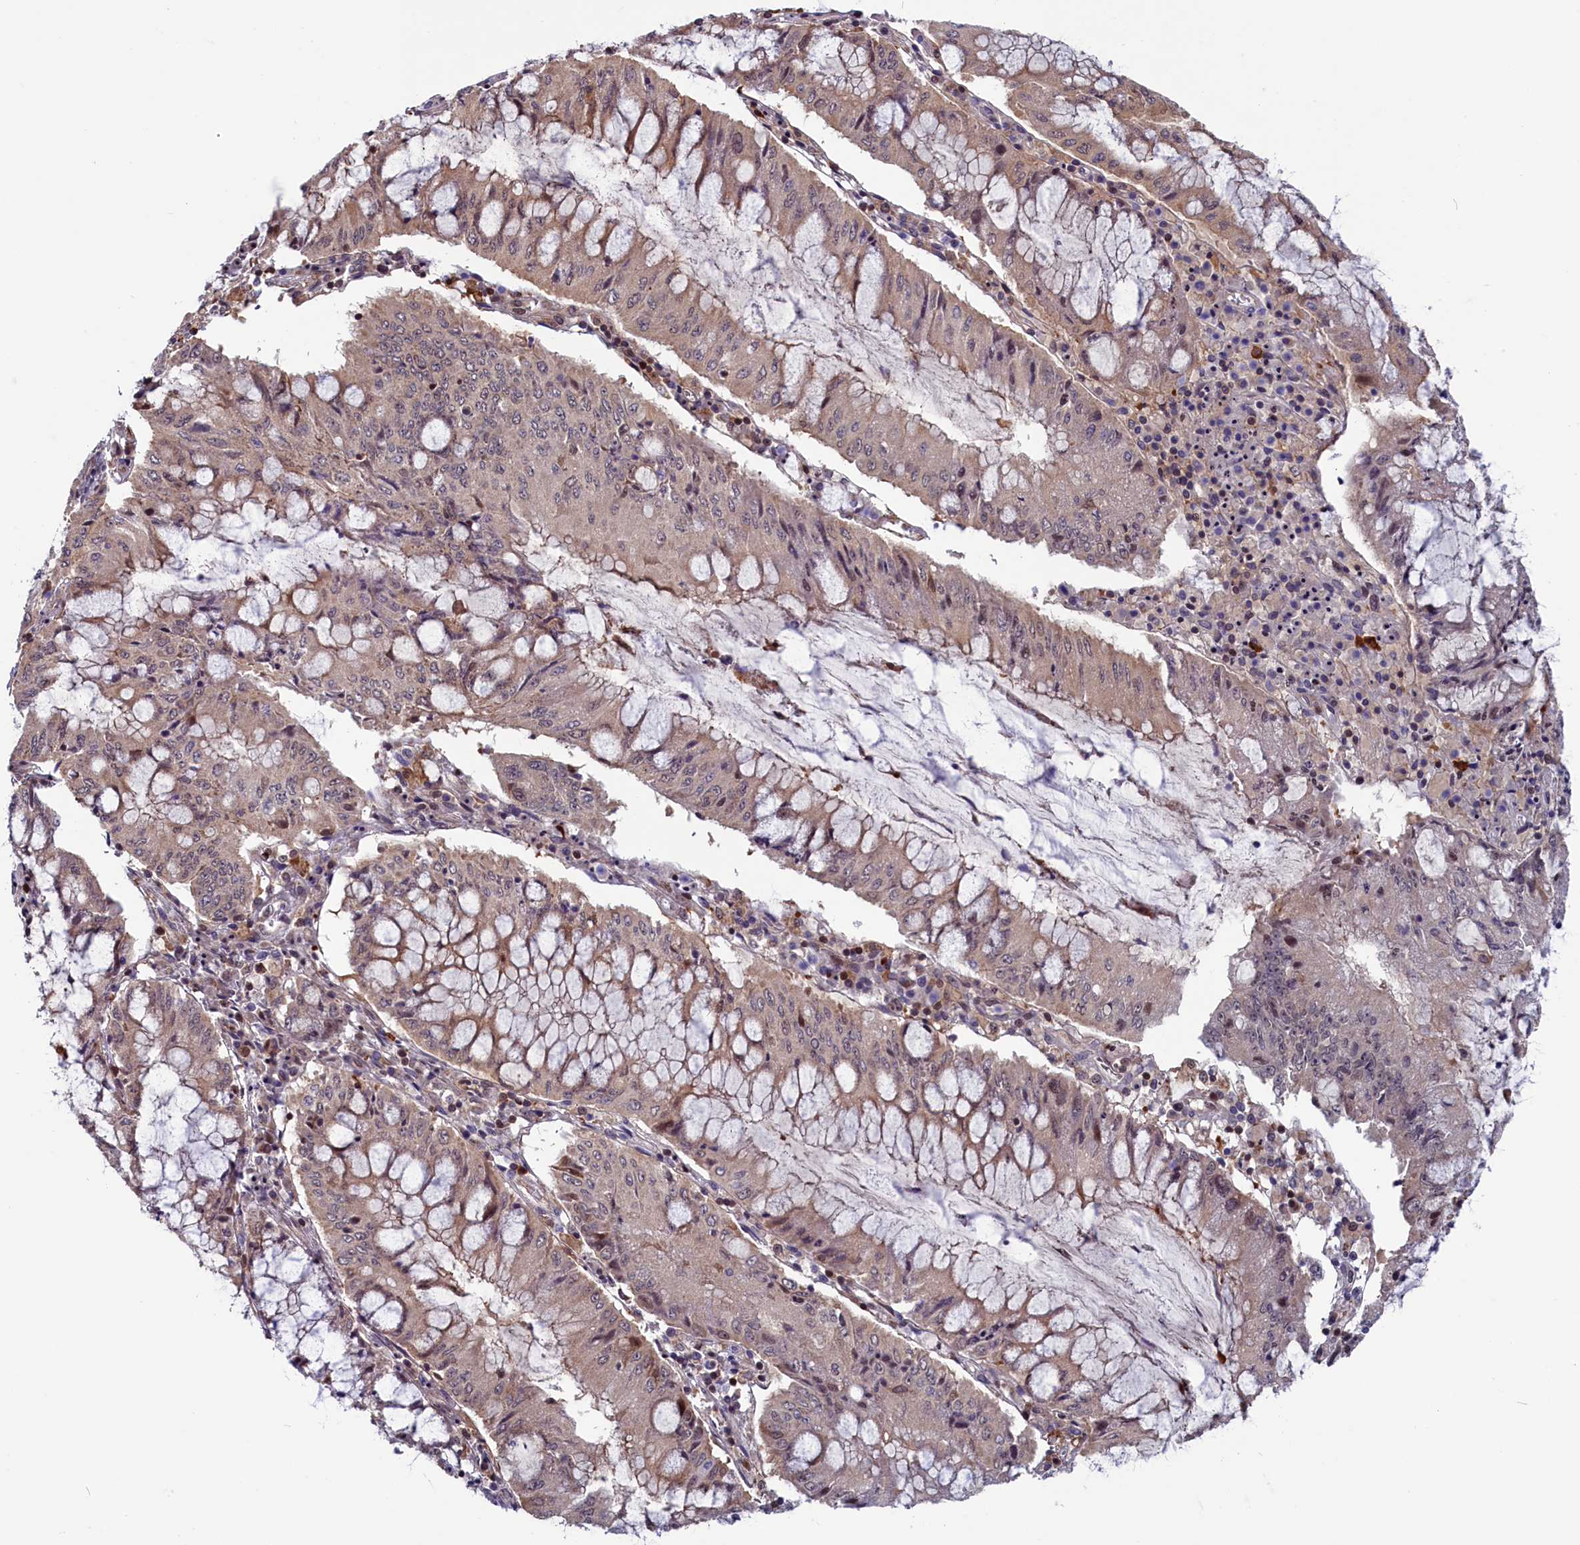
{"staining": {"intensity": "weak", "quantity": ">75%", "location": "cytoplasmic/membranous"}, "tissue": "pancreatic cancer", "cell_type": "Tumor cells", "image_type": "cancer", "snomed": [{"axis": "morphology", "description": "Adenocarcinoma, NOS"}, {"axis": "topography", "description": "Pancreas"}], "caption": "Immunohistochemical staining of human pancreatic cancer (adenocarcinoma) demonstrates low levels of weak cytoplasmic/membranous staining in about >75% of tumor cells.", "gene": "CIAPIN1", "patient": {"sex": "female", "age": 50}}